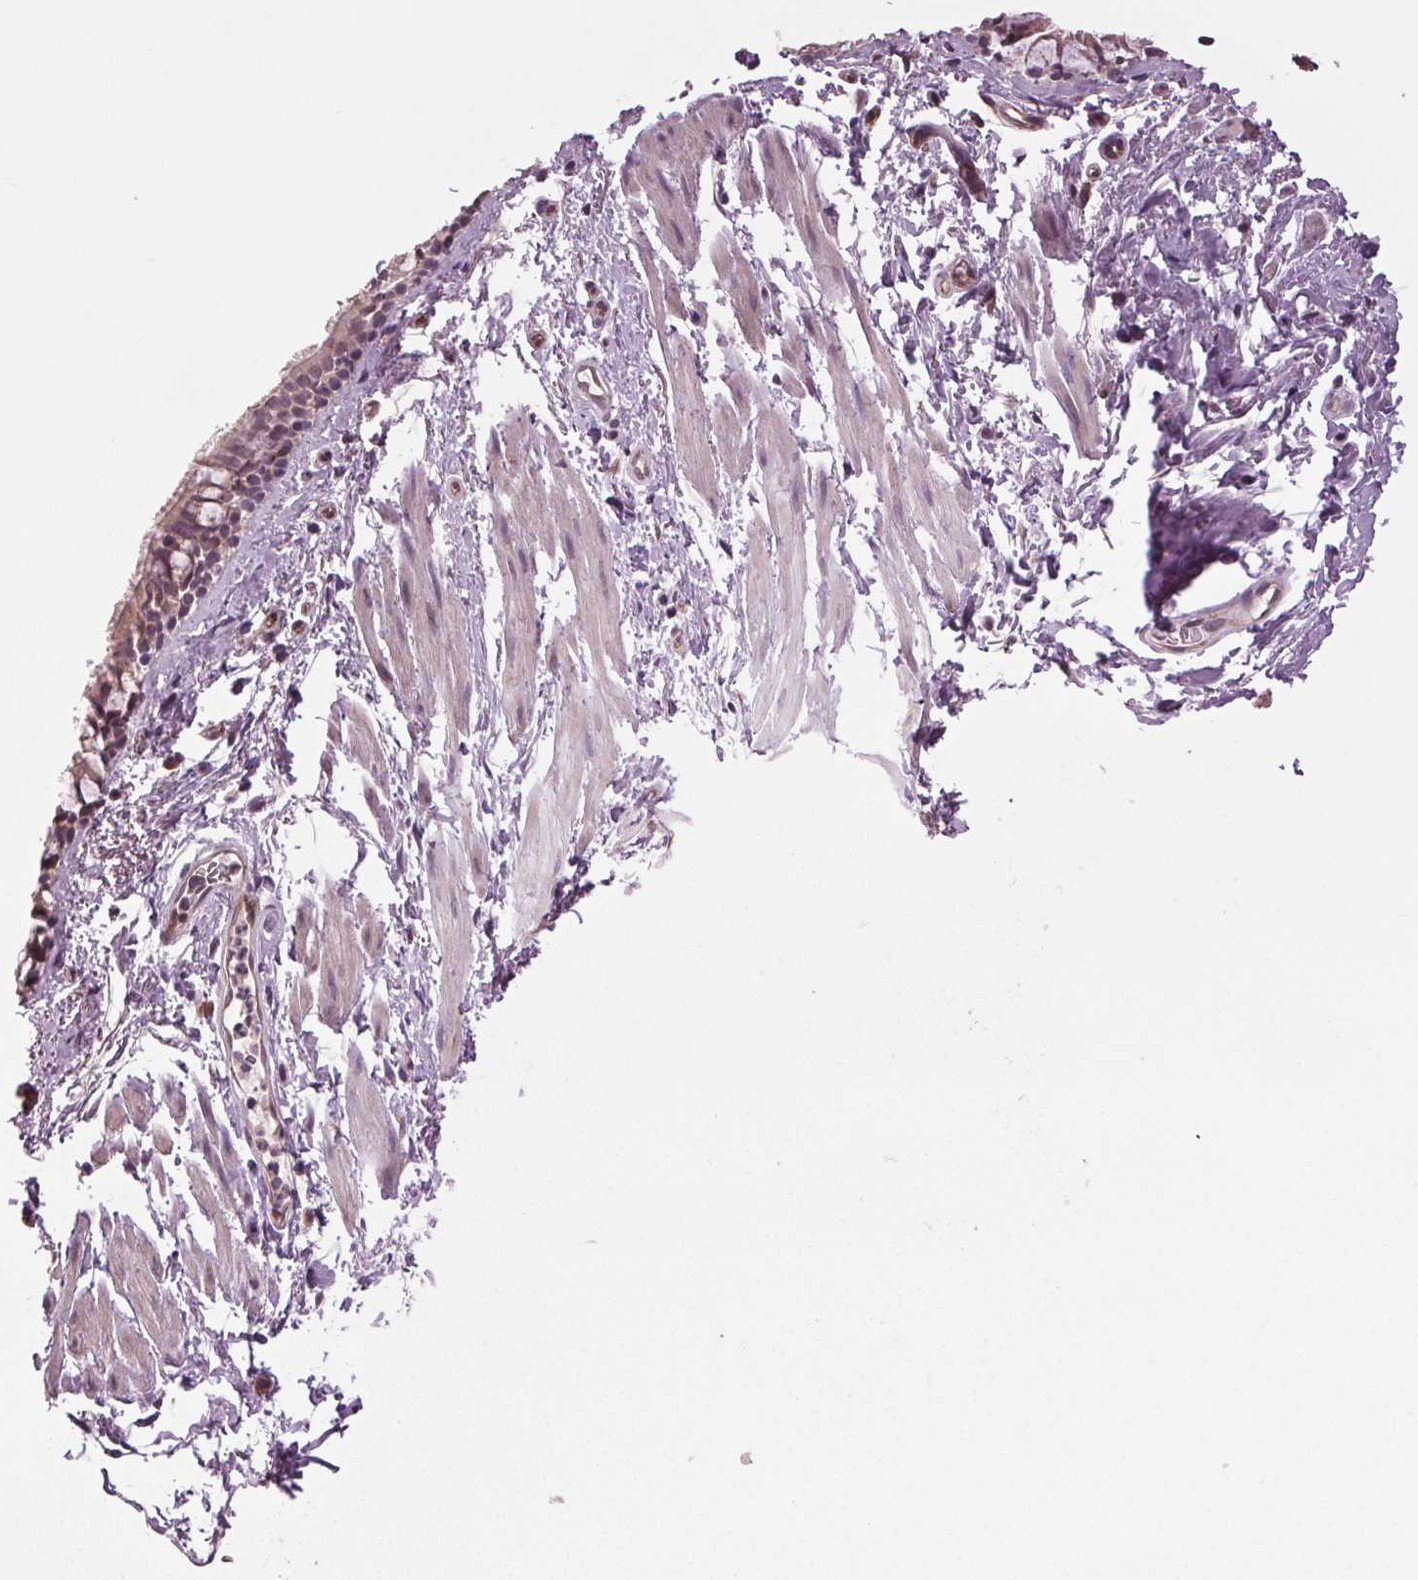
{"staining": {"intensity": "weak", "quantity": ">75%", "location": "cytoplasmic/membranous"}, "tissue": "bronchus", "cell_type": "Respiratory epithelial cells", "image_type": "normal", "snomed": [{"axis": "morphology", "description": "Normal tissue, NOS"}, {"axis": "topography", "description": "Lymph node"}, {"axis": "topography", "description": "Cartilage tissue"}, {"axis": "topography", "description": "Bronchus"}], "caption": "Immunohistochemical staining of benign human bronchus displays low levels of weak cytoplasmic/membranous positivity in approximately >75% of respiratory epithelial cells. (Brightfield microscopy of DAB IHC at high magnification).", "gene": "BSDC1", "patient": {"sex": "female", "age": 70}}